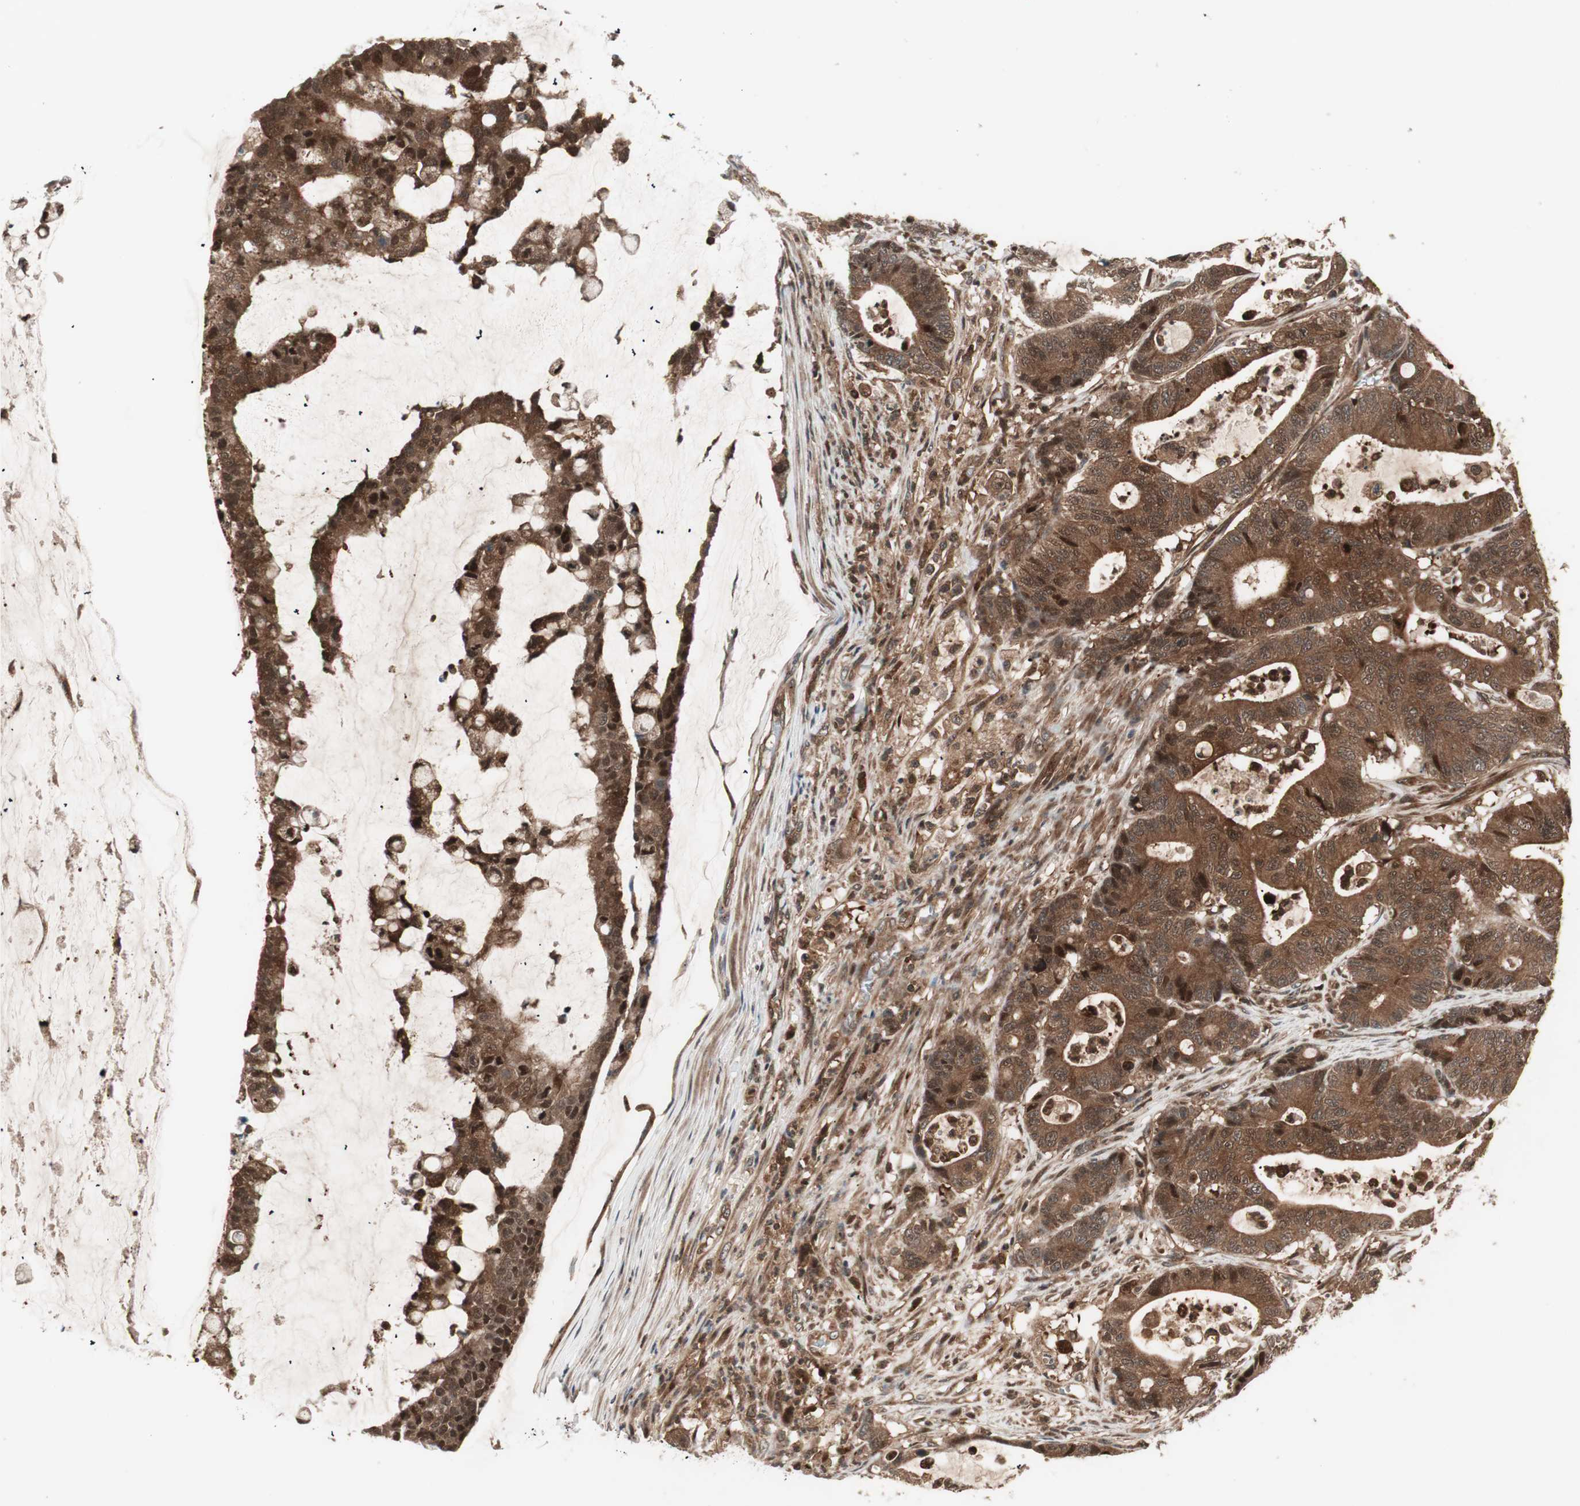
{"staining": {"intensity": "strong", "quantity": ">75%", "location": "cytoplasmic/membranous"}, "tissue": "colorectal cancer", "cell_type": "Tumor cells", "image_type": "cancer", "snomed": [{"axis": "morphology", "description": "Adenocarcinoma, NOS"}, {"axis": "topography", "description": "Colon"}], "caption": "IHC of human colorectal cancer demonstrates high levels of strong cytoplasmic/membranous staining in approximately >75% of tumor cells.", "gene": "PRKG2", "patient": {"sex": "female", "age": 84}}